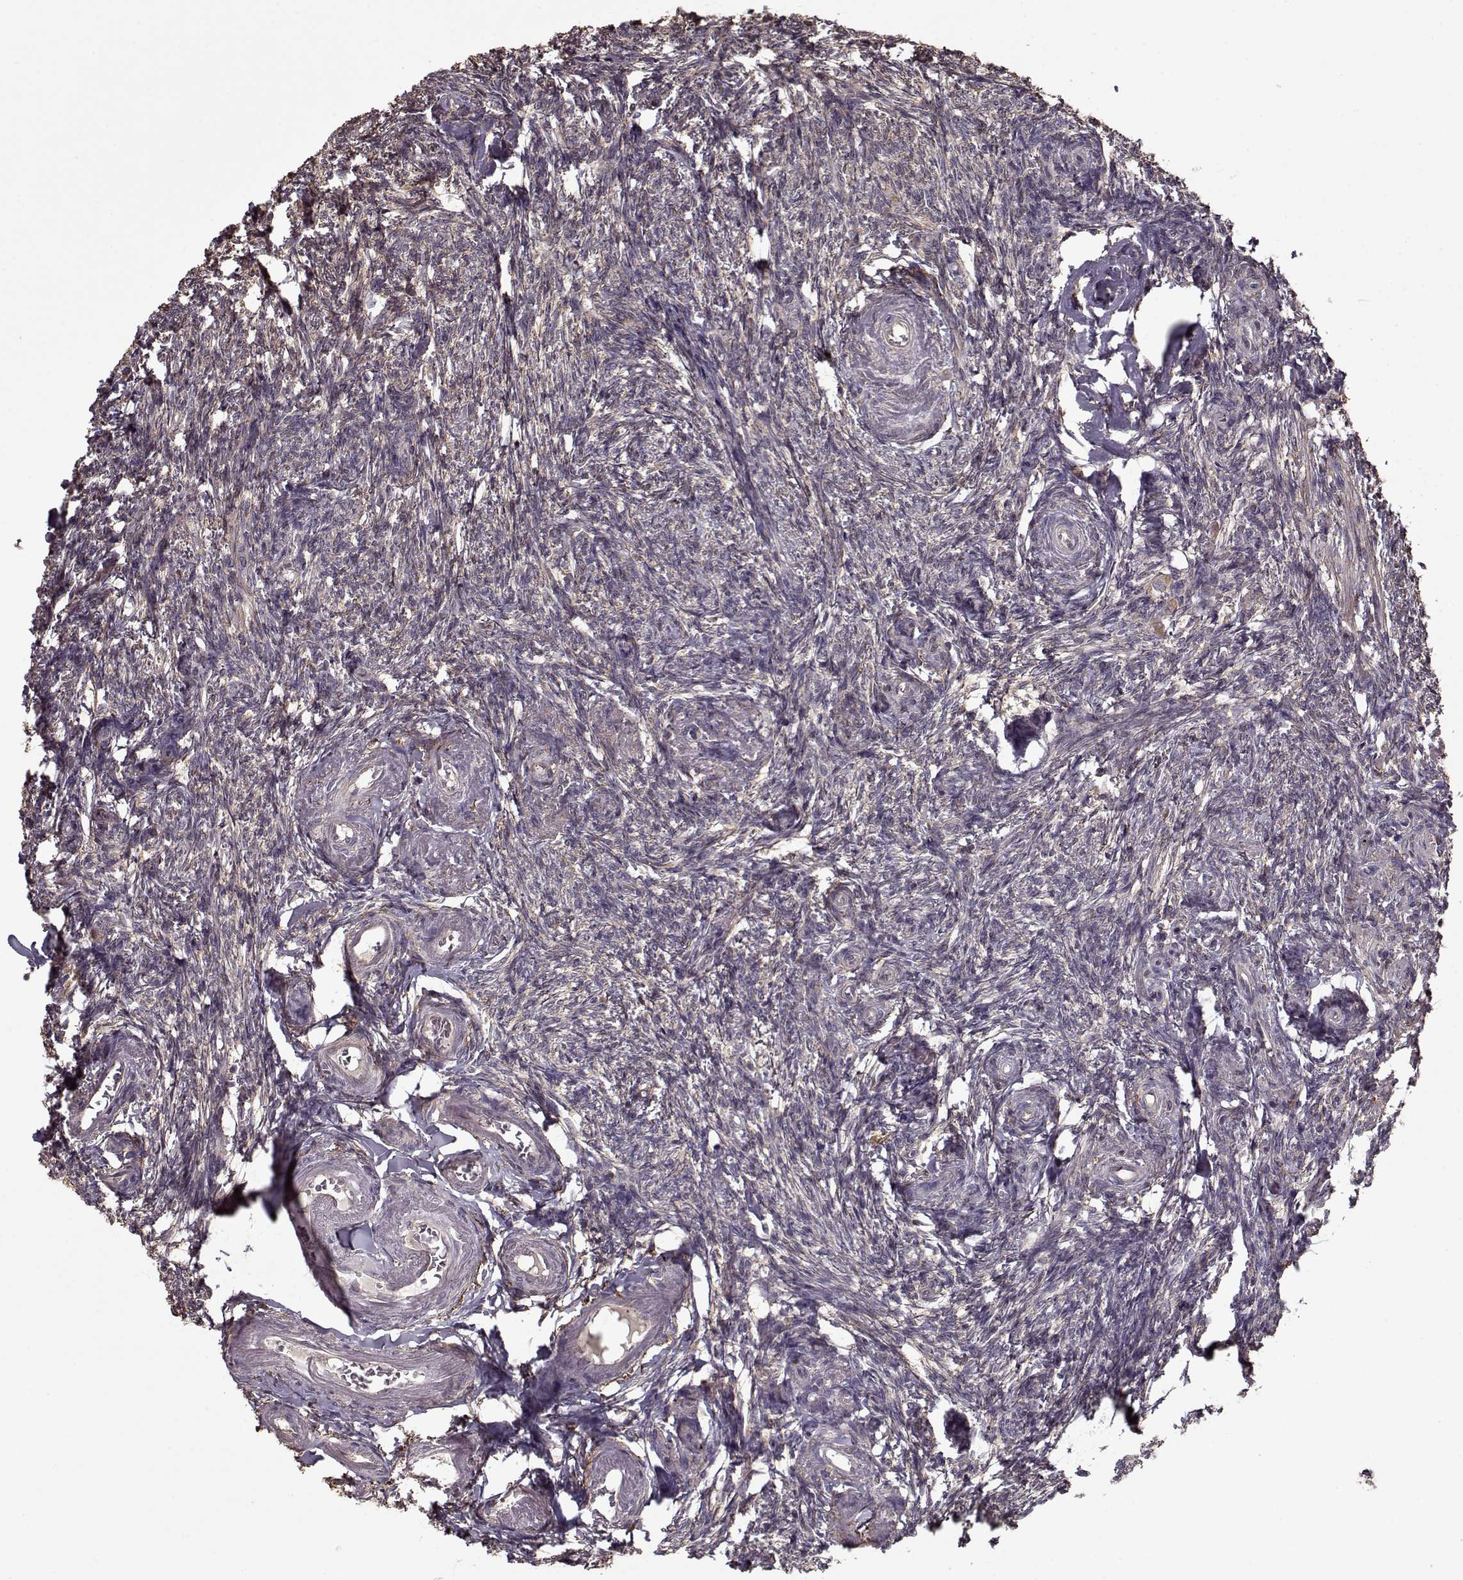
{"staining": {"intensity": "negative", "quantity": "none", "location": "none"}, "tissue": "ovary", "cell_type": "Ovarian stroma cells", "image_type": "normal", "snomed": [{"axis": "morphology", "description": "Normal tissue, NOS"}, {"axis": "topography", "description": "Ovary"}], "caption": "IHC micrograph of unremarkable ovary: ovary stained with DAB (3,3'-diaminobenzidine) demonstrates no significant protein expression in ovarian stroma cells. (DAB (3,3'-diaminobenzidine) immunohistochemistry (IHC) with hematoxylin counter stain).", "gene": "IMMP1L", "patient": {"sex": "female", "age": 72}}